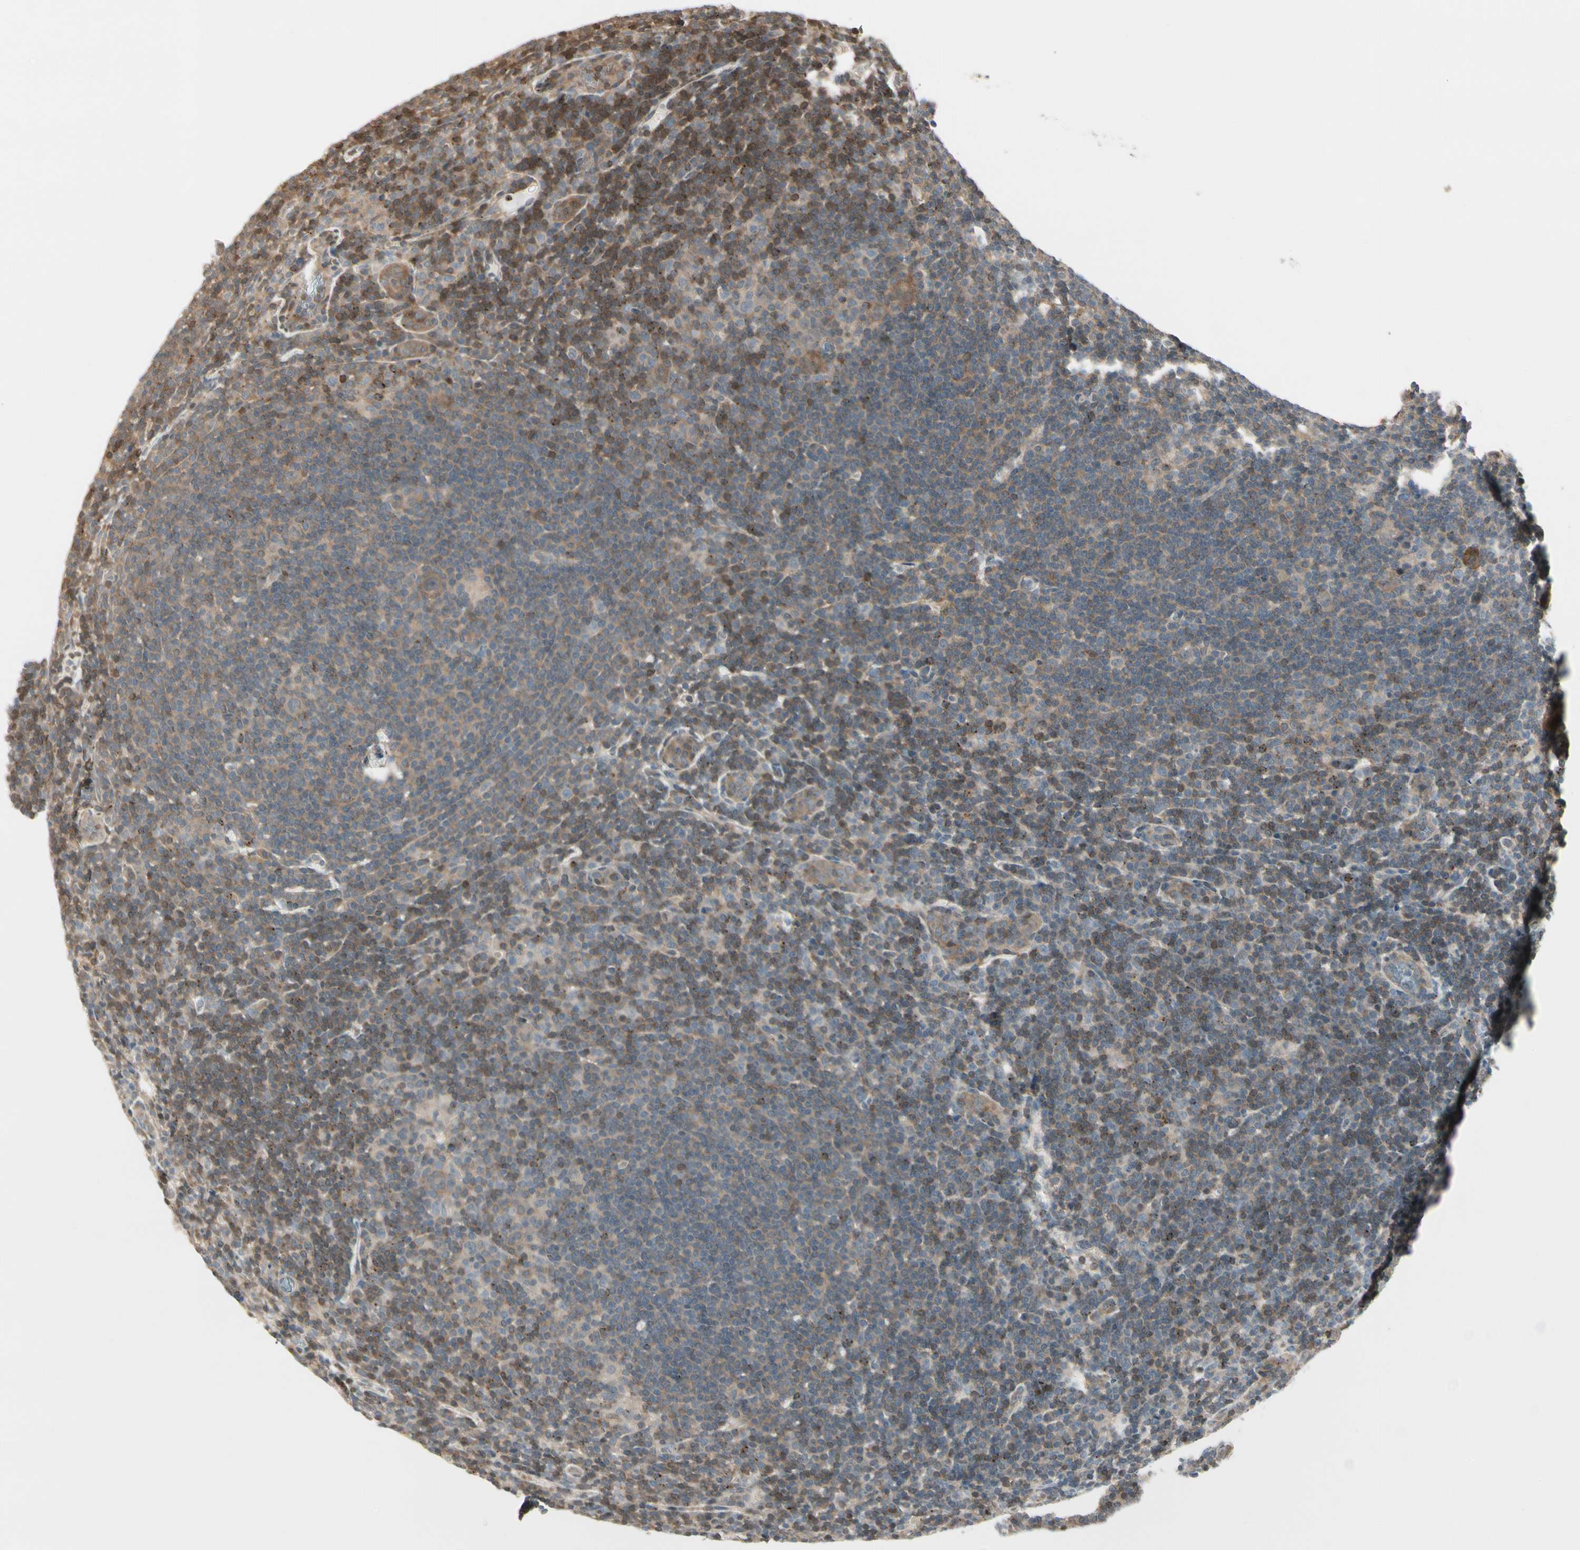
{"staining": {"intensity": "moderate", "quantity": ">75%", "location": "cytoplasmic/membranous"}, "tissue": "lymphoma", "cell_type": "Tumor cells", "image_type": "cancer", "snomed": [{"axis": "morphology", "description": "Hodgkin's disease, NOS"}, {"axis": "topography", "description": "Lymph node"}], "caption": "Moderate cytoplasmic/membranous staining is seen in approximately >75% of tumor cells in Hodgkin's disease.", "gene": "EVC", "patient": {"sex": "female", "age": 57}}